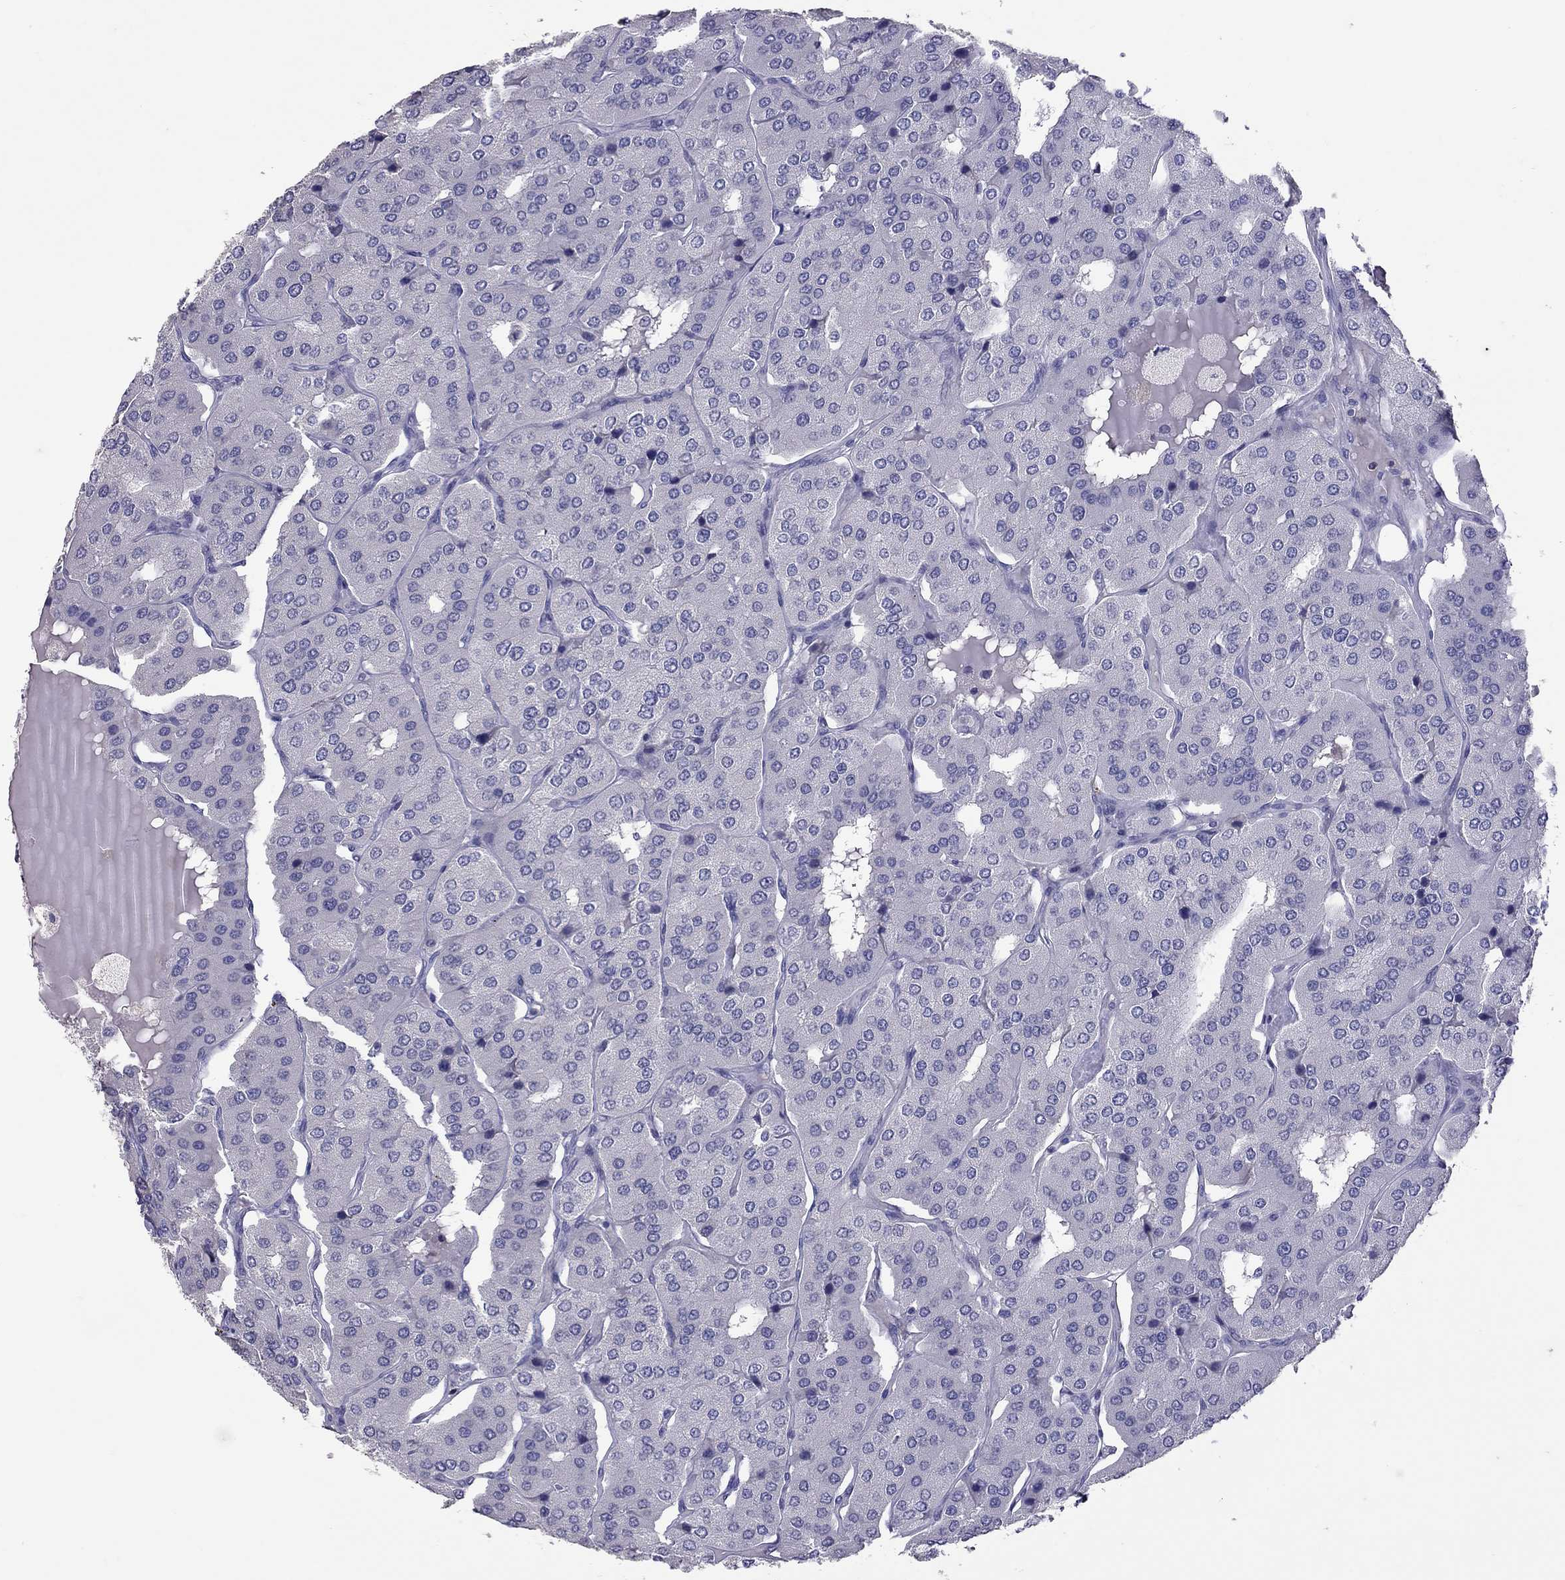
{"staining": {"intensity": "negative", "quantity": "none", "location": "none"}, "tissue": "parathyroid gland", "cell_type": "Glandular cells", "image_type": "normal", "snomed": [{"axis": "morphology", "description": "Normal tissue, NOS"}, {"axis": "morphology", "description": "Adenoma, NOS"}, {"axis": "topography", "description": "Parathyroid gland"}], "caption": "A high-resolution micrograph shows IHC staining of normal parathyroid gland, which reveals no significant positivity in glandular cells. (Brightfield microscopy of DAB immunohistochemistry (IHC) at high magnification).", "gene": "SLAMF1", "patient": {"sex": "female", "age": 86}}